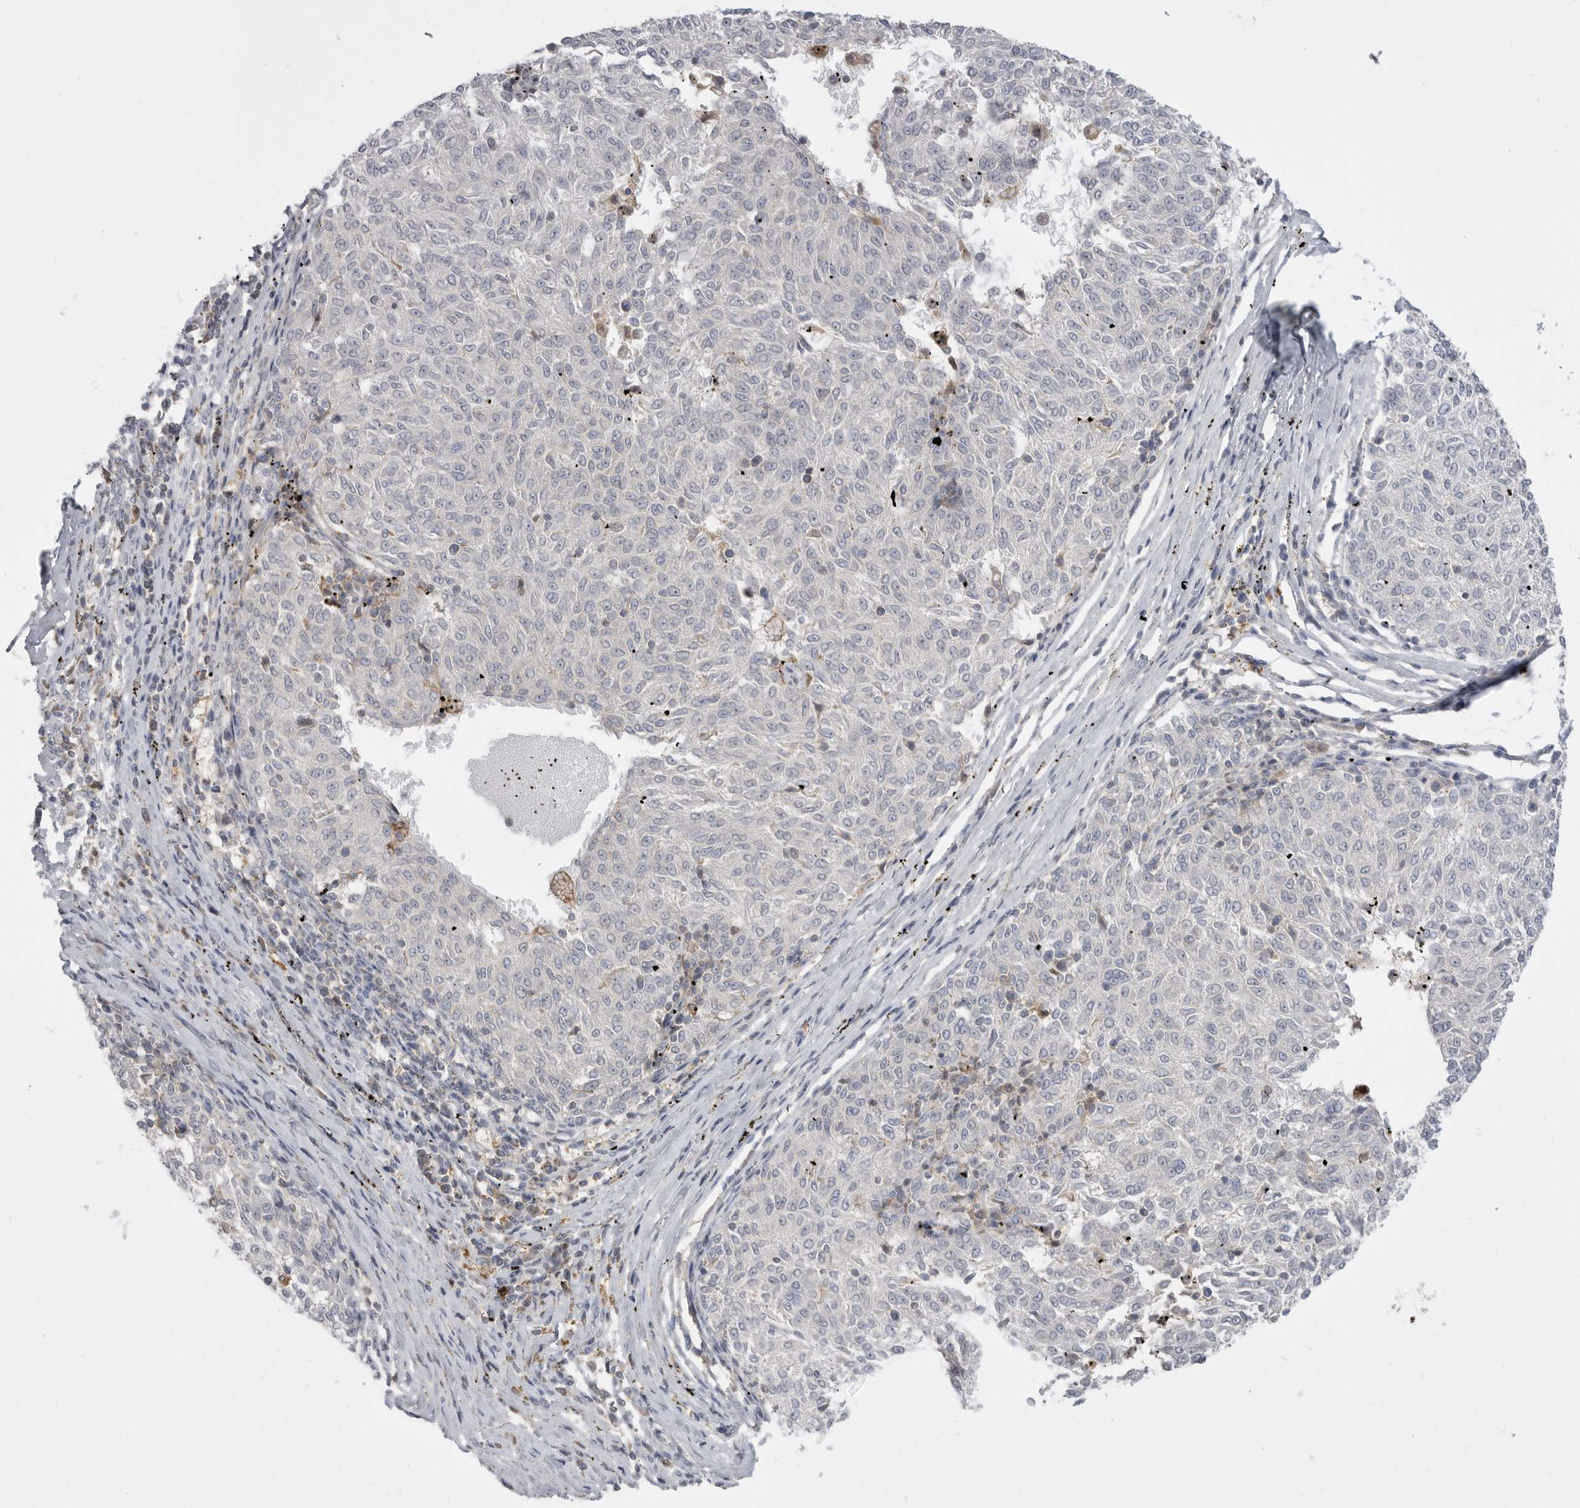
{"staining": {"intensity": "negative", "quantity": "none", "location": "none"}, "tissue": "melanoma", "cell_type": "Tumor cells", "image_type": "cancer", "snomed": [{"axis": "morphology", "description": "Malignant melanoma, NOS"}, {"axis": "topography", "description": "Skin"}], "caption": "Protein analysis of malignant melanoma exhibits no significant staining in tumor cells.", "gene": "KYAT3", "patient": {"sex": "female", "age": 72}}